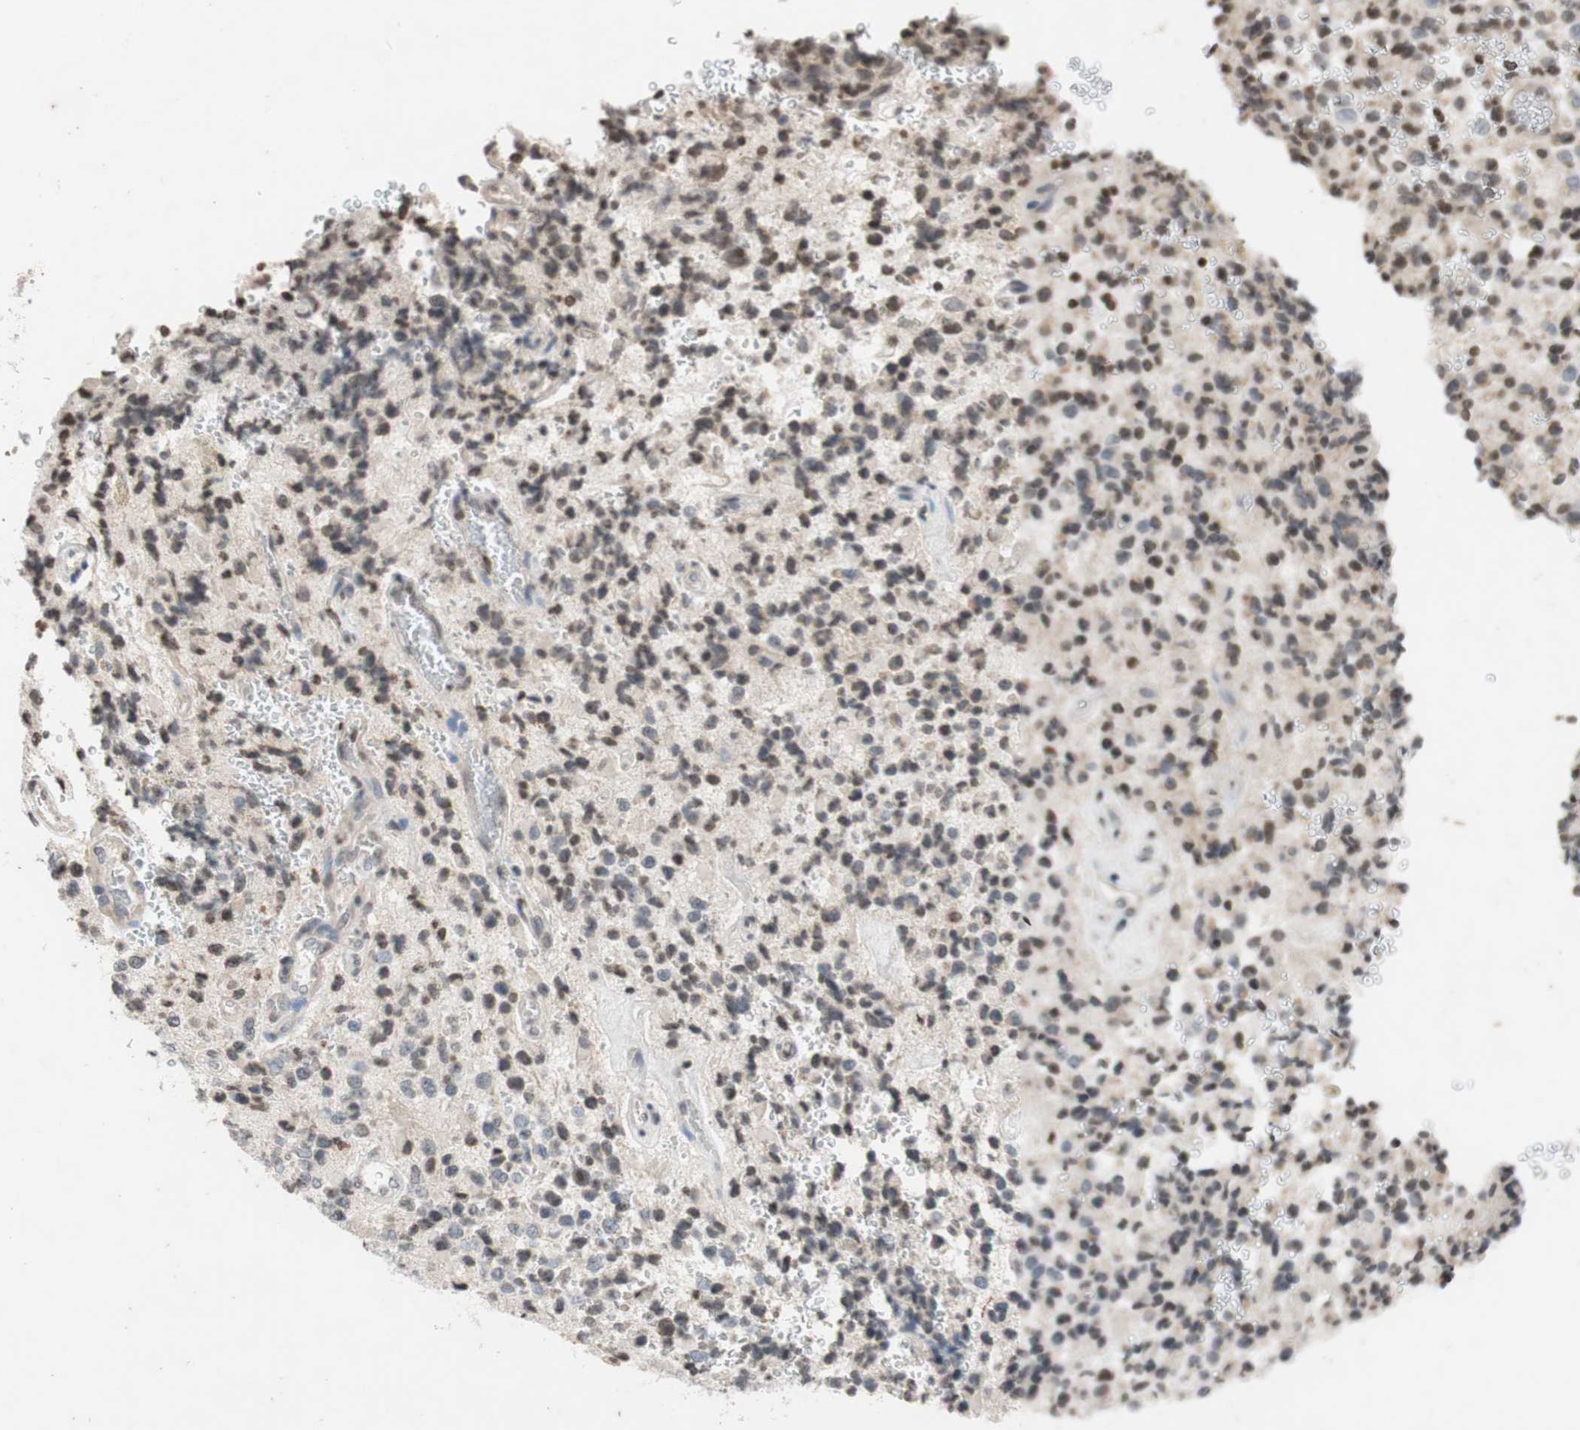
{"staining": {"intensity": "strong", "quantity": "25%-75%", "location": "nuclear"}, "tissue": "glioma", "cell_type": "Tumor cells", "image_type": "cancer", "snomed": [{"axis": "morphology", "description": "Glioma, malignant, High grade"}, {"axis": "topography", "description": "pancreas cauda"}], "caption": "Tumor cells display strong nuclear staining in about 25%-75% of cells in malignant glioma (high-grade).", "gene": "MCM6", "patient": {"sex": "male", "age": 60}}